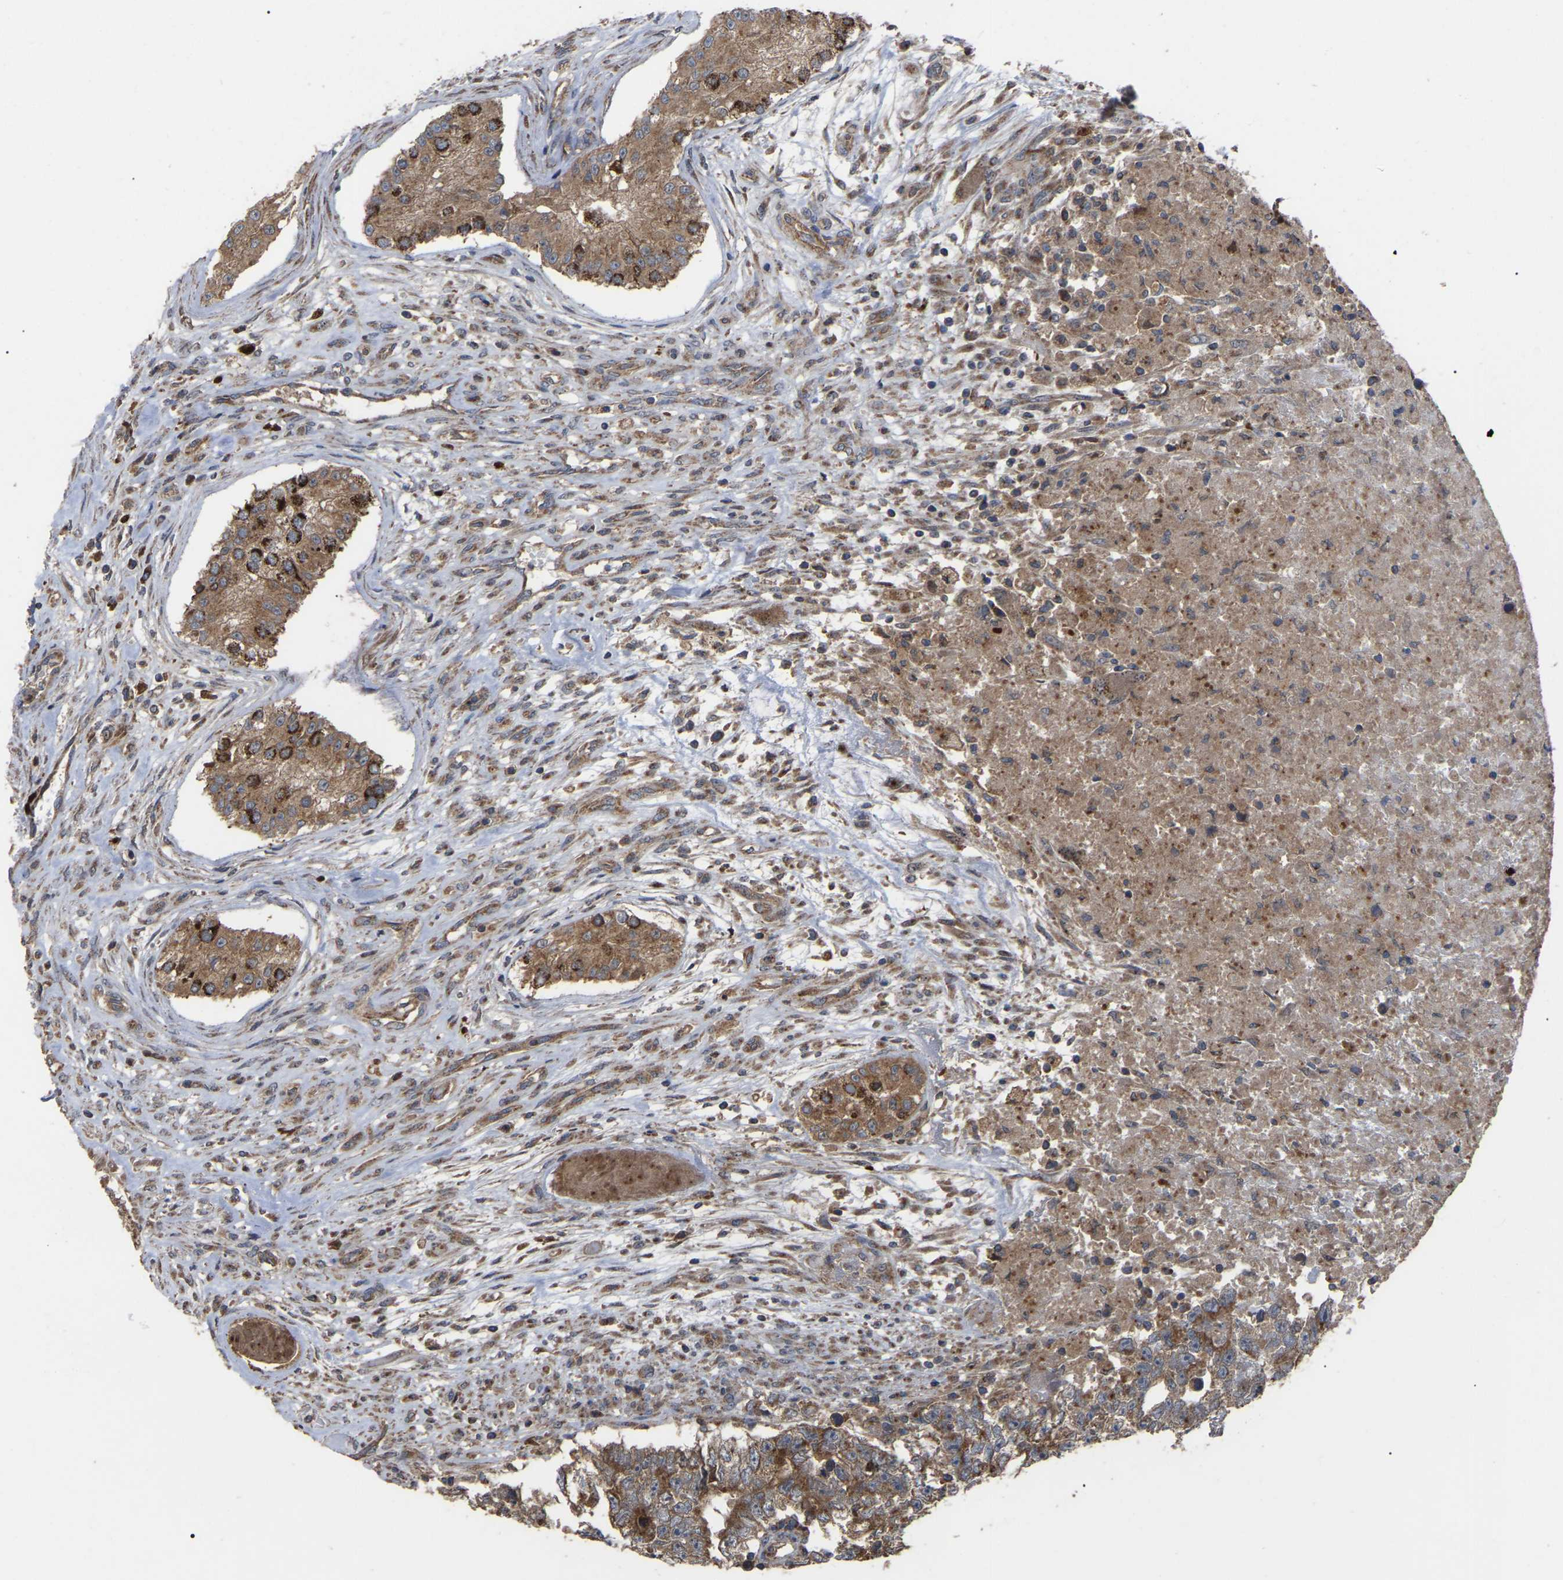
{"staining": {"intensity": "strong", "quantity": "<25%", "location": "cytoplasmic/membranous"}, "tissue": "testis cancer", "cell_type": "Tumor cells", "image_type": "cancer", "snomed": [{"axis": "morphology", "description": "Carcinoma, Embryonal, NOS"}, {"axis": "topography", "description": "Testis"}], "caption": "Tumor cells exhibit medium levels of strong cytoplasmic/membranous expression in about <25% of cells in testis cancer (embryonal carcinoma).", "gene": "GCC1", "patient": {"sex": "male", "age": 25}}